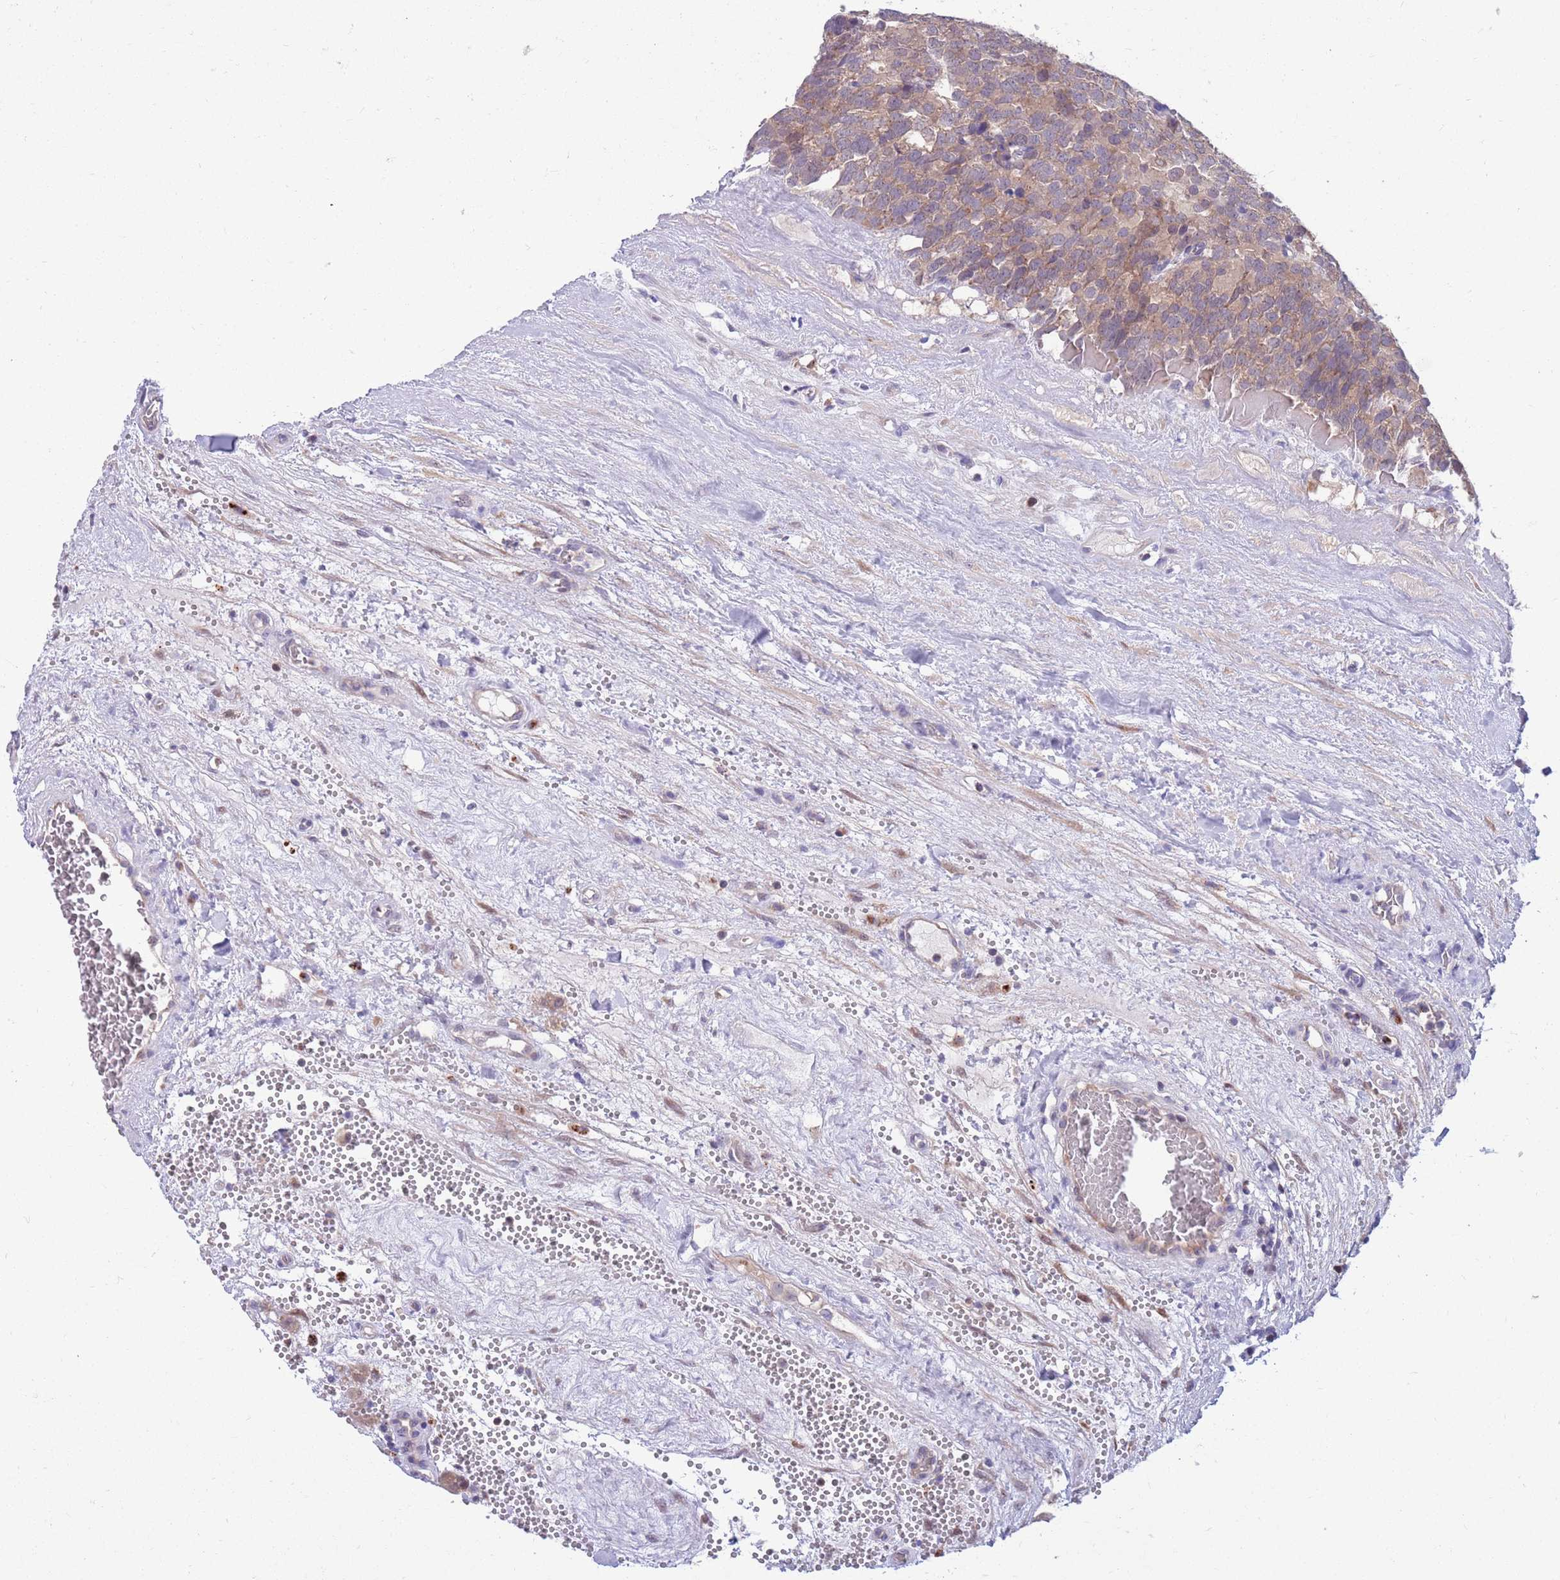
{"staining": {"intensity": "moderate", "quantity": ">75%", "location": "cytoplasmic/membranous"}, "tissue": "testis cancer", "cell_type": "Tumor cells", "image_type": "cancer", "snomed": [{"axis": "morphology", "description": "Seminoma, NOS"}, {"axis": "topography", "description": "Testis"}], "caption": "An immunohistochemistry (IHC) image of neoplastic tissue is shown. Protein staining in brown labels moderate cytoplasmic/membranous positivity in testis cancer within tumor cells.", "gene": "KLHL29", "patient": {"sex": "male", "age": 71}}